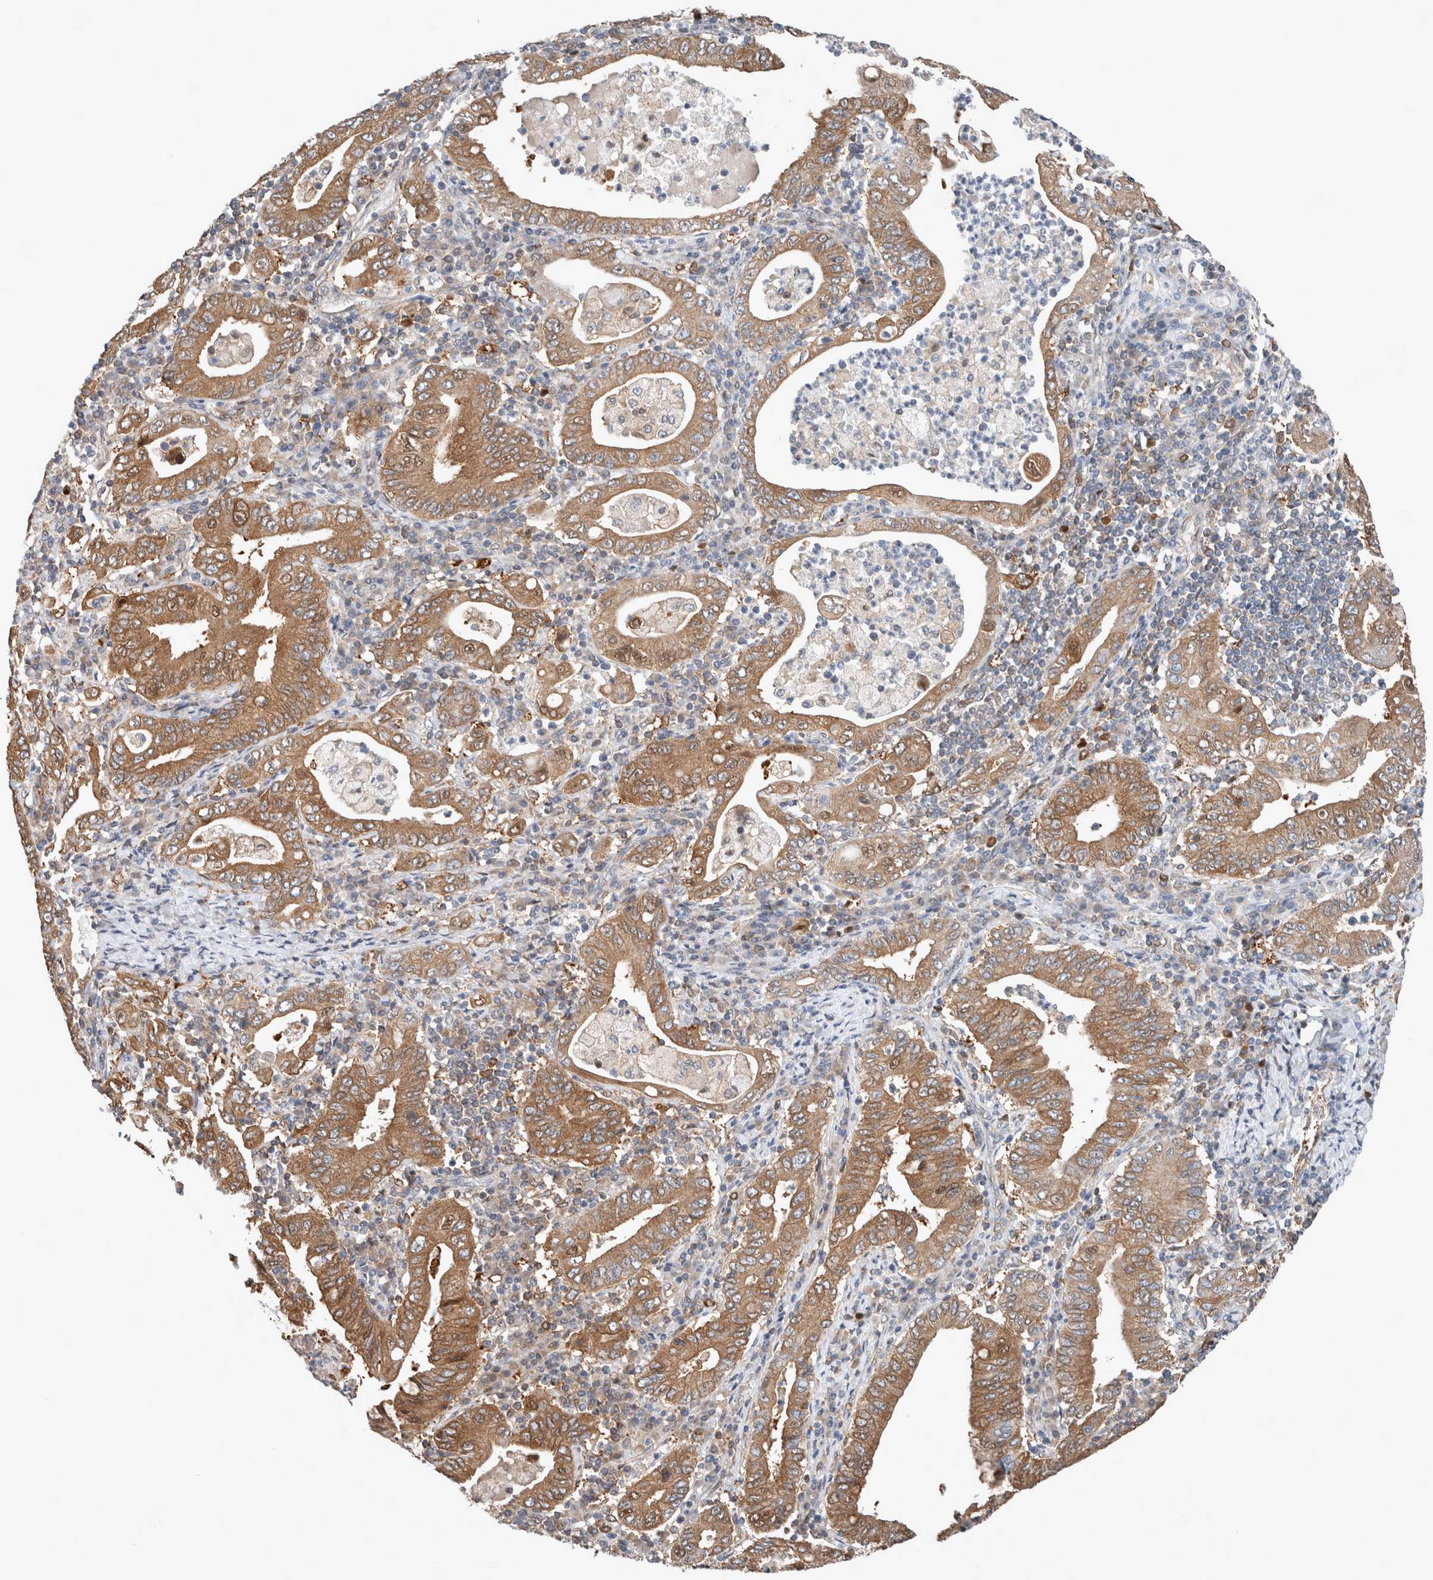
{"staining": {"intensity": "moderate", "quantity": ">75%", "location": "cytoplasmic/membranous,nuclear"}, "tissue": "stomach cancer", "cell_type": "Tumor cells", "image_type": "cancer", "snomed": [{"axis": "morphology", "description": "Normal tissue, NOS"}, {"axis": "morphology", "description": "Adenocarcinoma, NOS"}, {"axis": "topography", "description": "Esophagus"}, {"axis": "topography", "description": "Stomach, upper"}, {"axis": "topography", "description": "Peripheral nerve tissue"}], "caption": "Immunohistochemistry of adenocarcinoma (stomach) demonstrates medium levels of moderate cytoplasmic/membranous and nuclear staining in approximately >75% of tumor cells. The staining was performed using DAB to visualize the protein expression in brown, while the nuclei were stained in blue with hematoxylin (Magnification: 20x).", "gene": "XPNPEP1", "patient": {"sex": "male", "age": 62}}